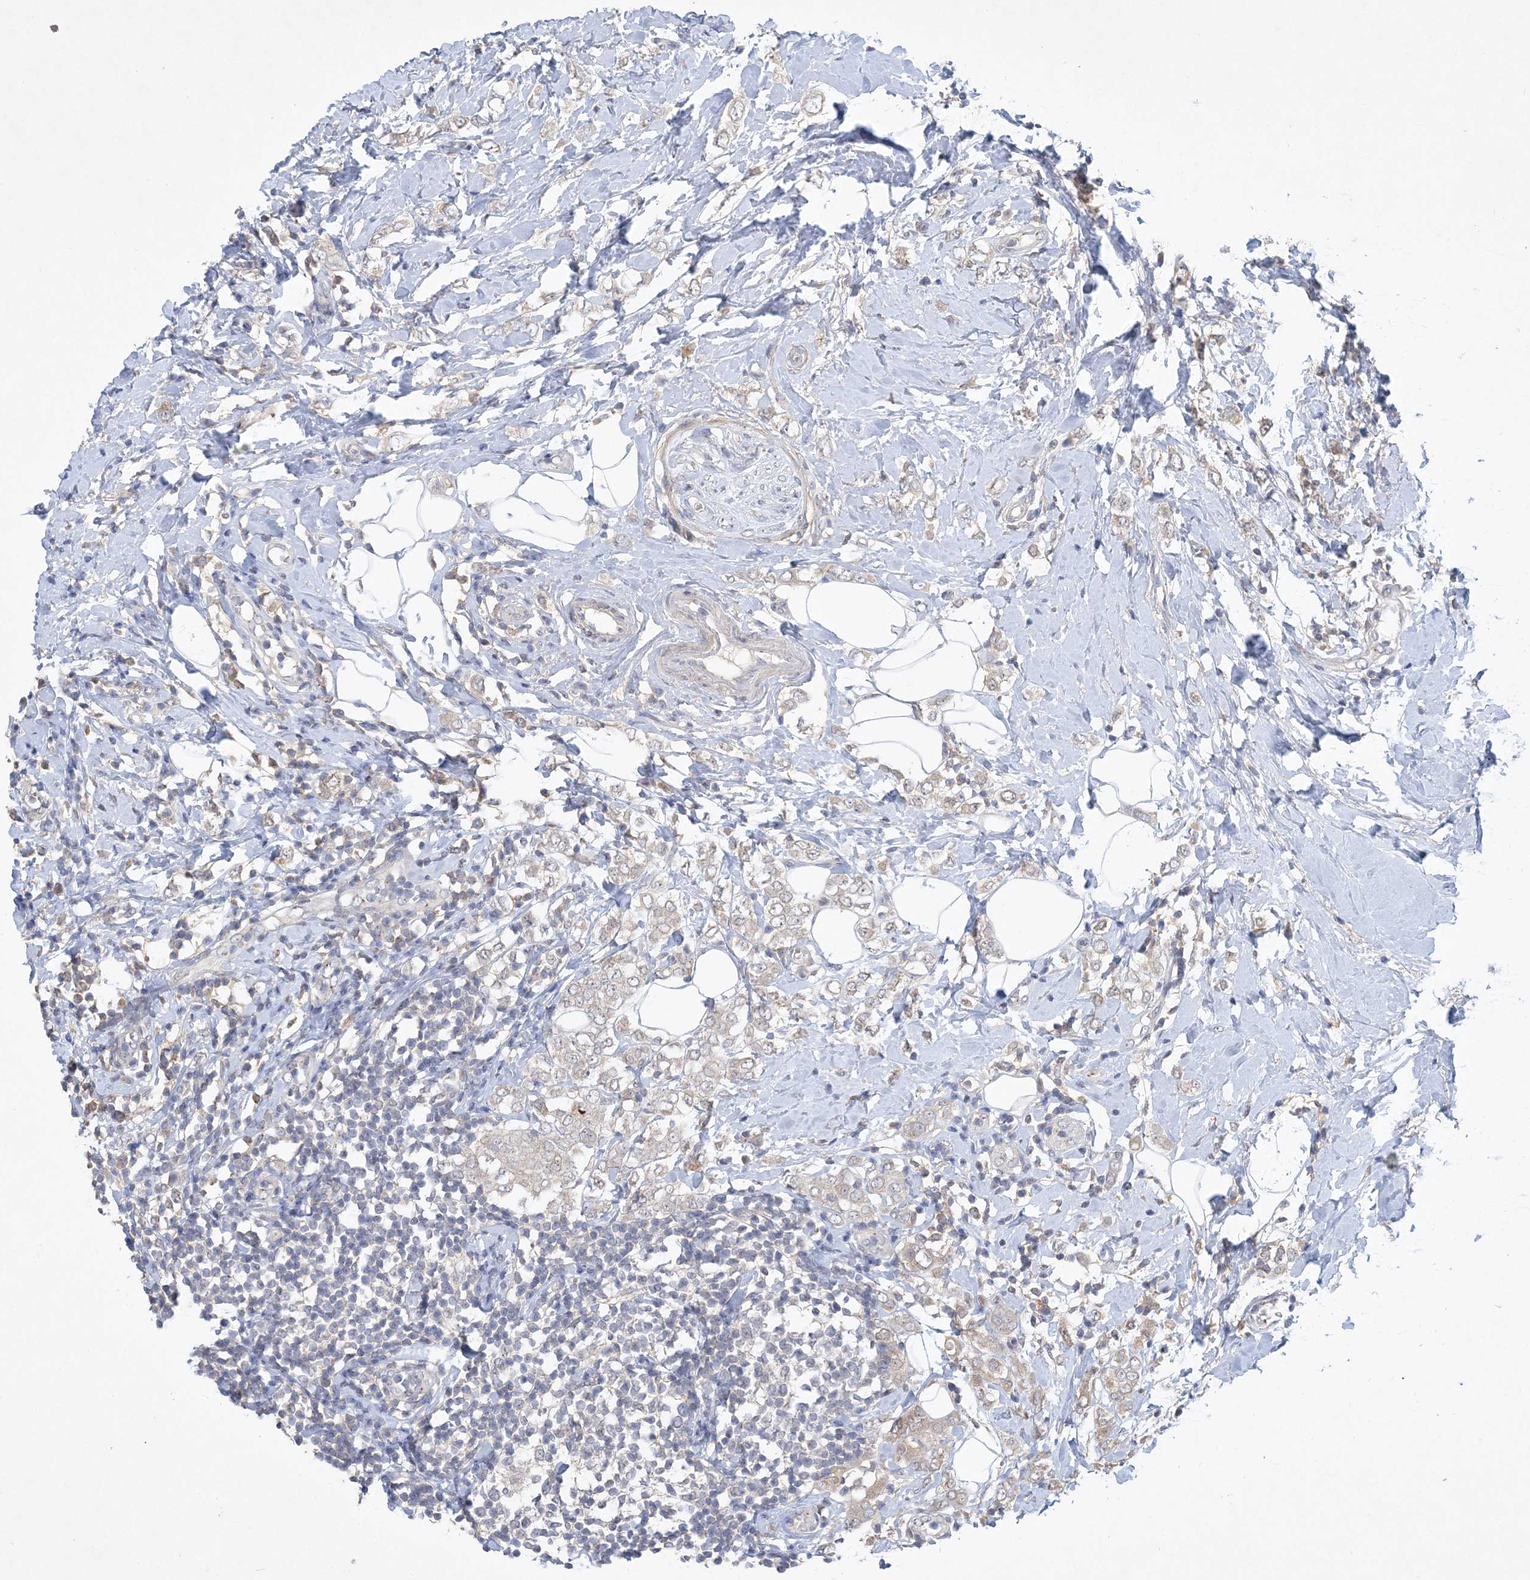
{"staining": {"intensity": "weak", "quantity": "<25%", "location": "cytoplasmic/membranous"}, "tissue": "breast cancer", "cell_type": "Tumor cells", "image_type": "cancer", "snomed": [{"axis": "morphology", "description": "Lobular carcinoma"}, {"axis": "topography", "description": "Breast"}], "caption": "Protein analysis of breast cancer shows no significant positivity in tumor cells. The staining was performed using DAB to visualize the protein expression in brown, while the nuclei were stained in blue with hematoxylin (Magnification: 20x).", "gene": "ANKRD35", "patient": {"sex": "female", "age": 47}}